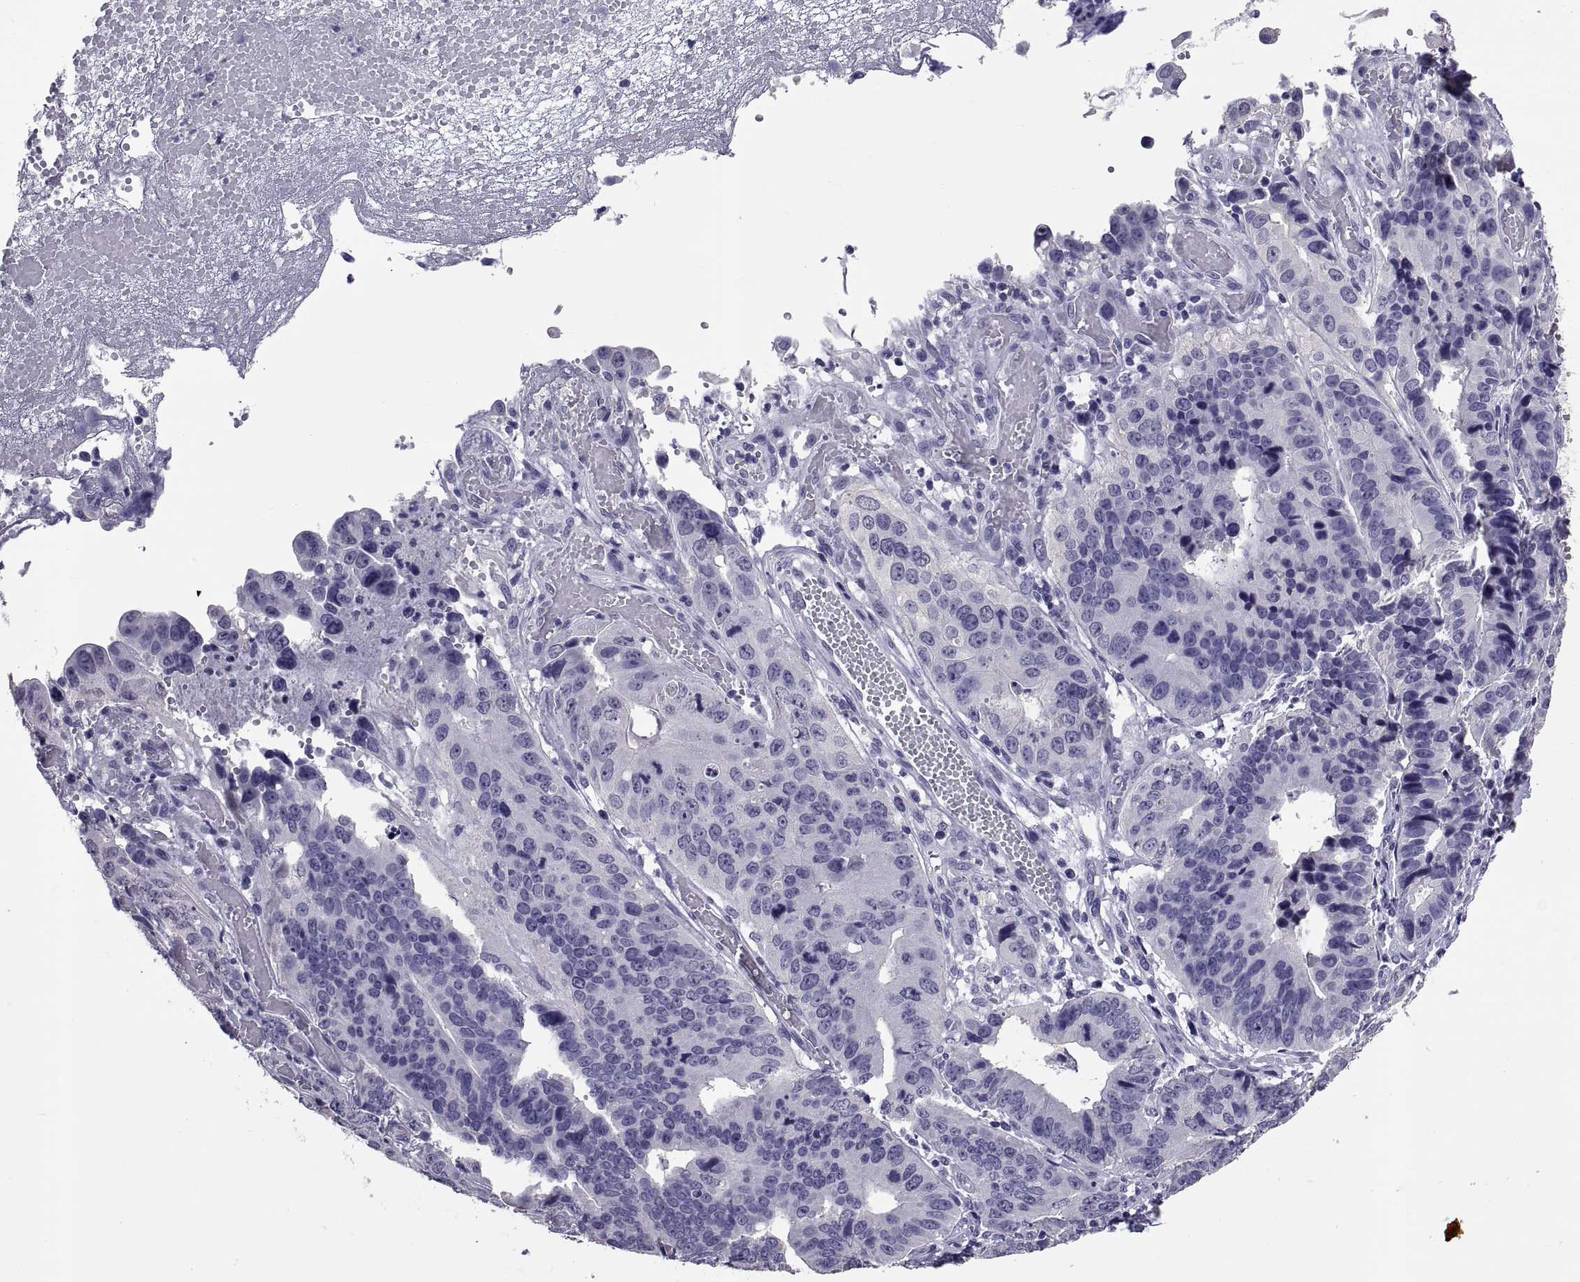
{"staining": {"intensity": "negative", "quantity": "none", "location": "none"}, "tissue": "stomach cancer", "cell_type": "Tumor cells", "image_type": "cancer", "snomed": [{"axis": "morphology", "description": "Adenocarcinoma, NOS"}, {"axis": "topography", "description": "Stomach"}], "caption": "Tumor cells show no significant positivity in adenocarcinoma (stomach).", "gene": "TGFBR3L", "patient": {"sex": "male", "age": 84}}